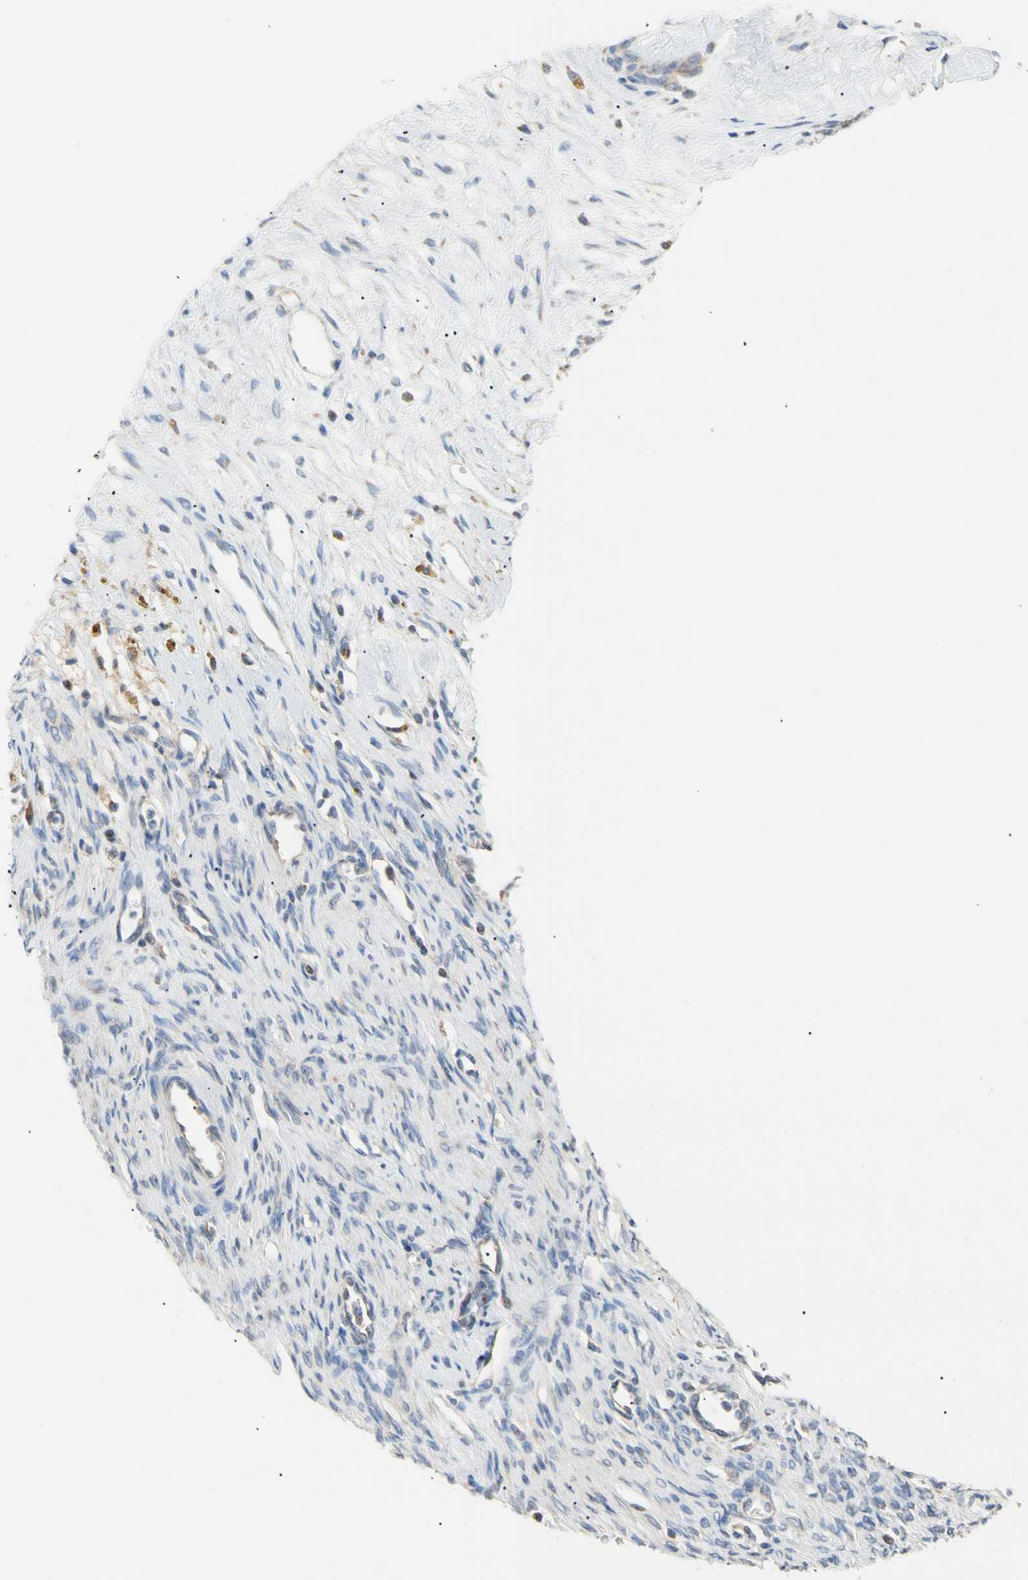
{"staining": {"intensity": "negative", "quantity": "none", "location": "none"}, "tissue": "ovary", "cell_type": "Ovarian stroma cells", "image_type": "normal", "snomed": [{"axis": "morphology", "description": "Normal tissue, NOS"}, {"axis": "topography", "description": "Ovary"}], "caption": "The photomicrograph demonstrates no staining of ovarian stroma cells in unremarkable ovary.", "gene": "PLGRKT", "patient": {"sex": "female", "age": 33}}